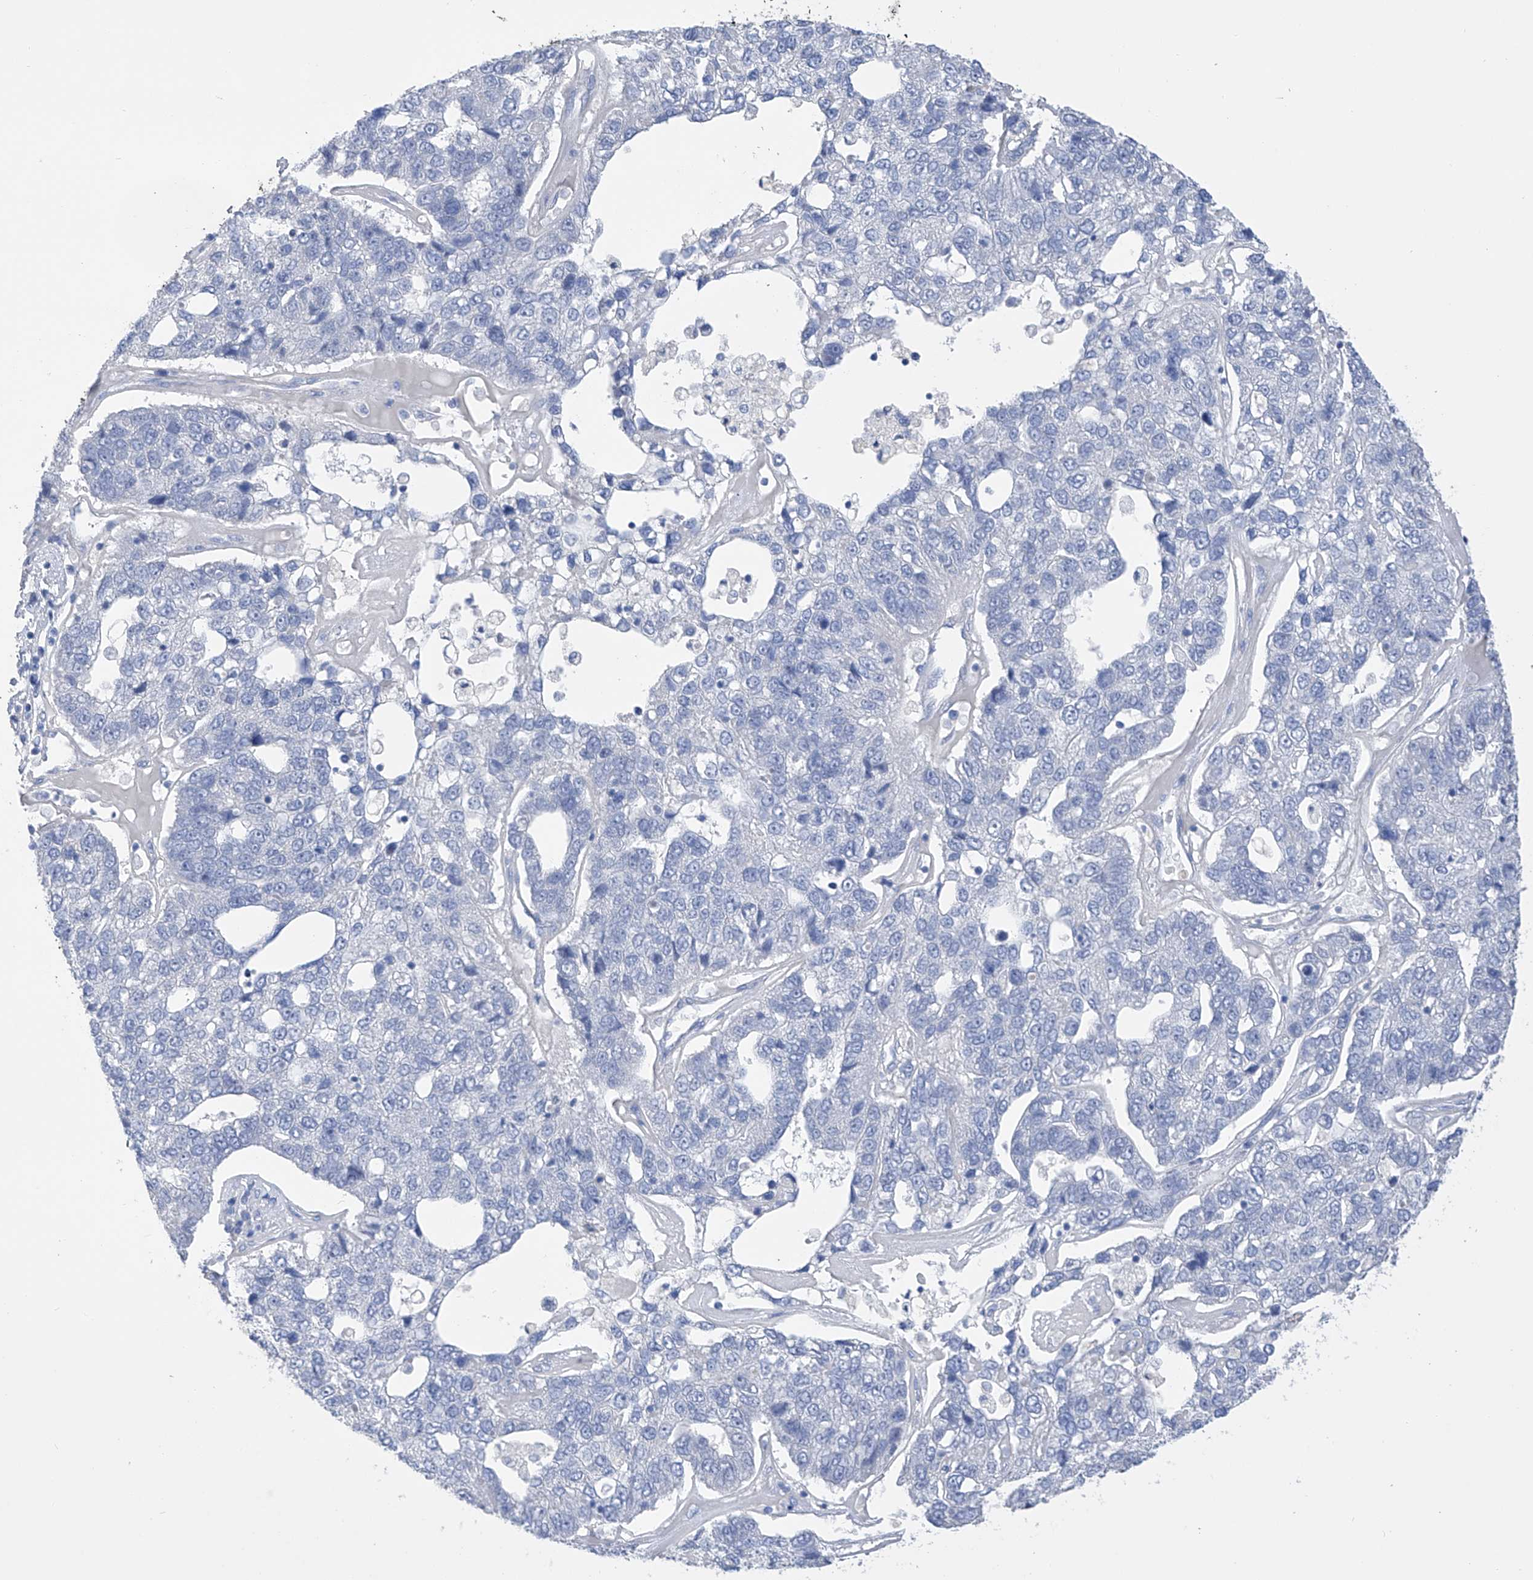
{"staining": {"intensity": "negative", "quantity": "none", "location": "none"}, "tissue": "pancreatic cancer", "cell_type": "Tumor cells", "image_type": "cancer", "snomed": [{"axis": "morphology", "description": "Adenocarcinoma, NOS"}, {"axis": "topography", "description": "Pancreas"}], "caption": "Tumor cells show no significant expression in pancreatic cancer.", "gene": "ADRA1A", "patient": {"sex": "female", "age": 61}}